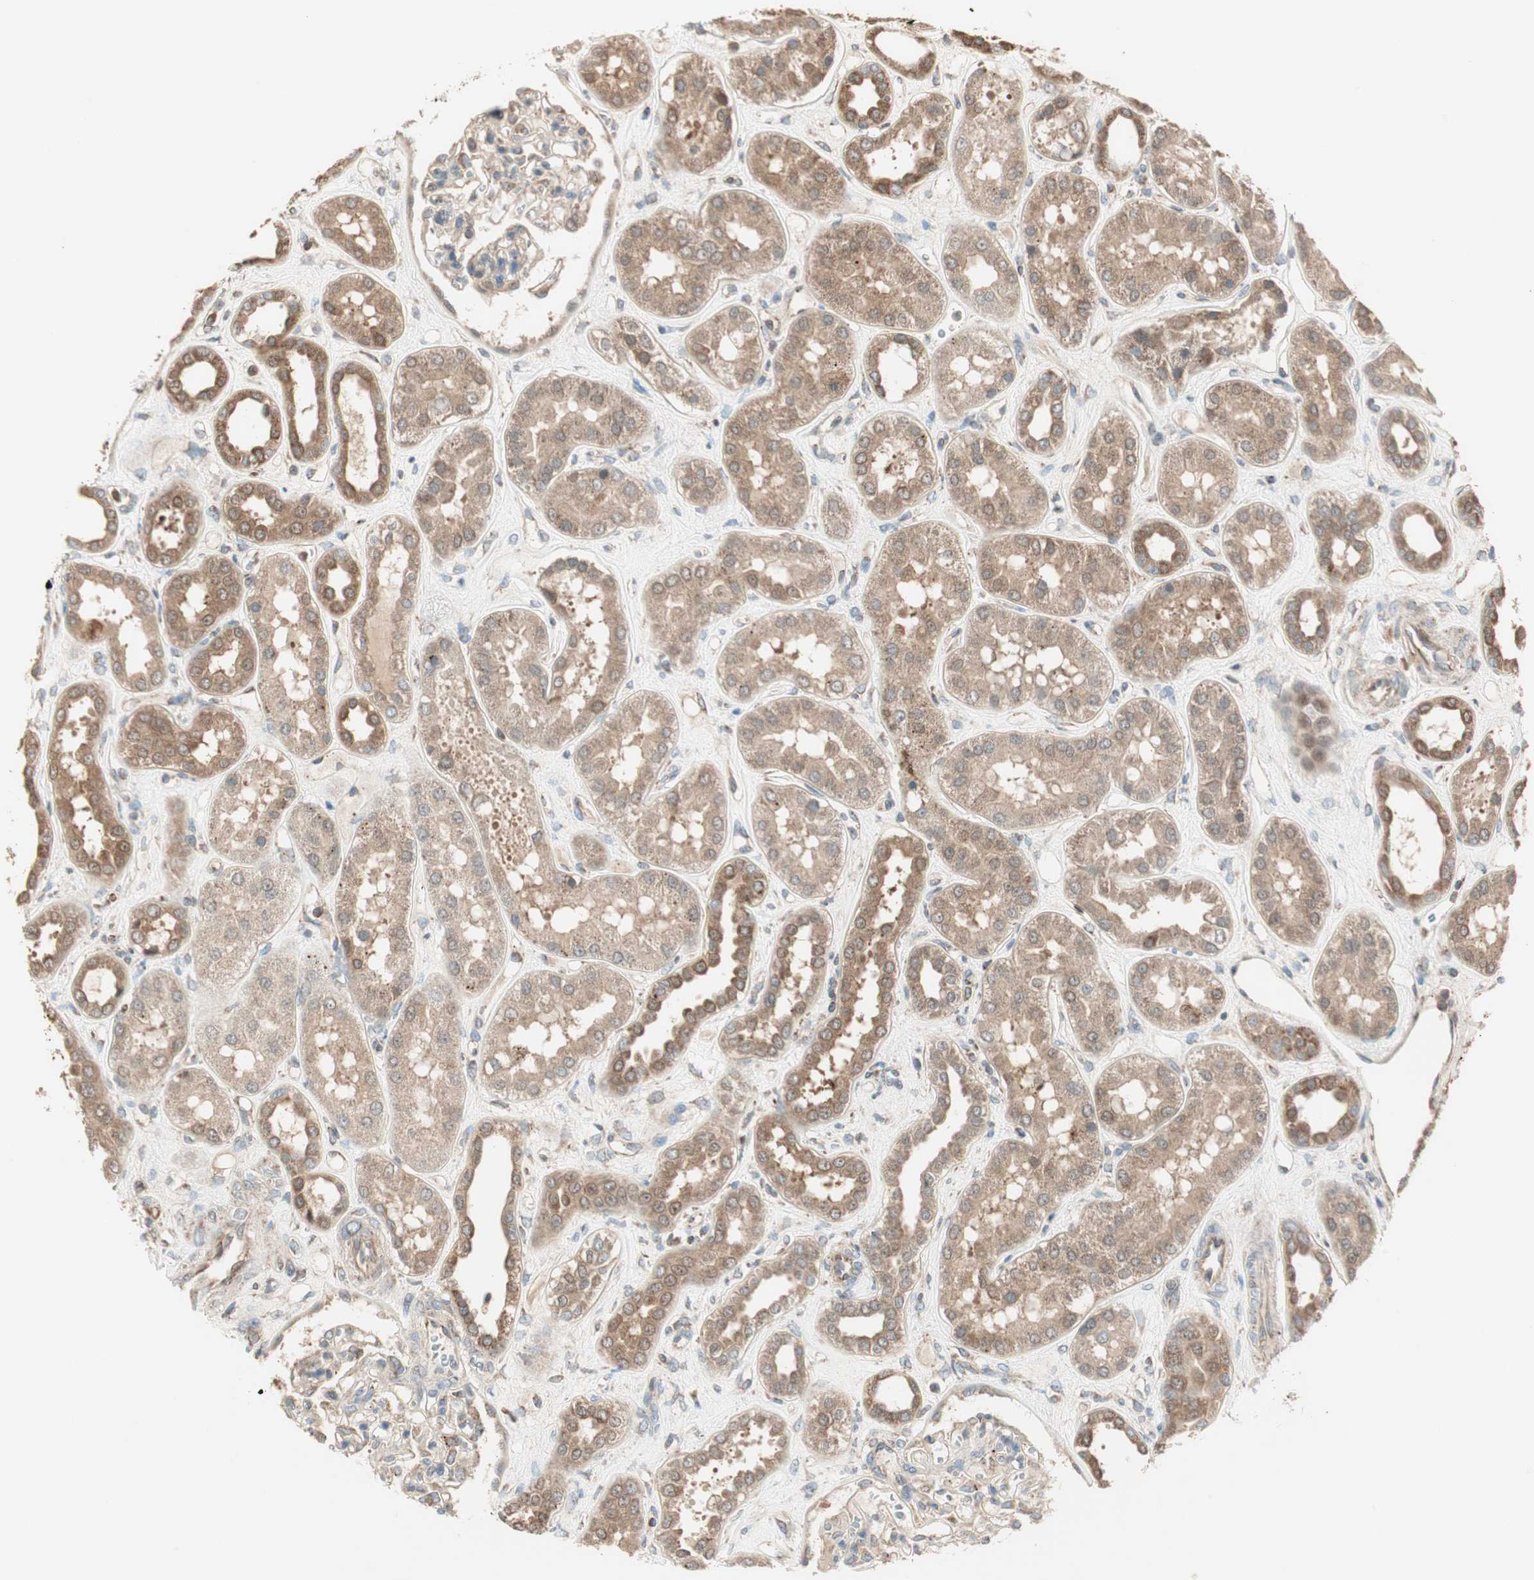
{"staining": {"intensity": "moderate", "quantity": ">75%", "location": "cytoplasmic/membranous"}, "tissue": "kidney", "cell_type": "Cells in glomeruli", "image_type": "normal", "snomed": [{"axis": "morphology", "description": "Normal tissue, NOS"}, {"axis": "topography", "description": "Kidney"}], "caption": "Protein staining of normal kidney shows moderate cytoplasmic/membranous expression in about >75% of cells in glomeruli.", "gene": "CHADL", "patient": {"sex": "male", "age": 59}}